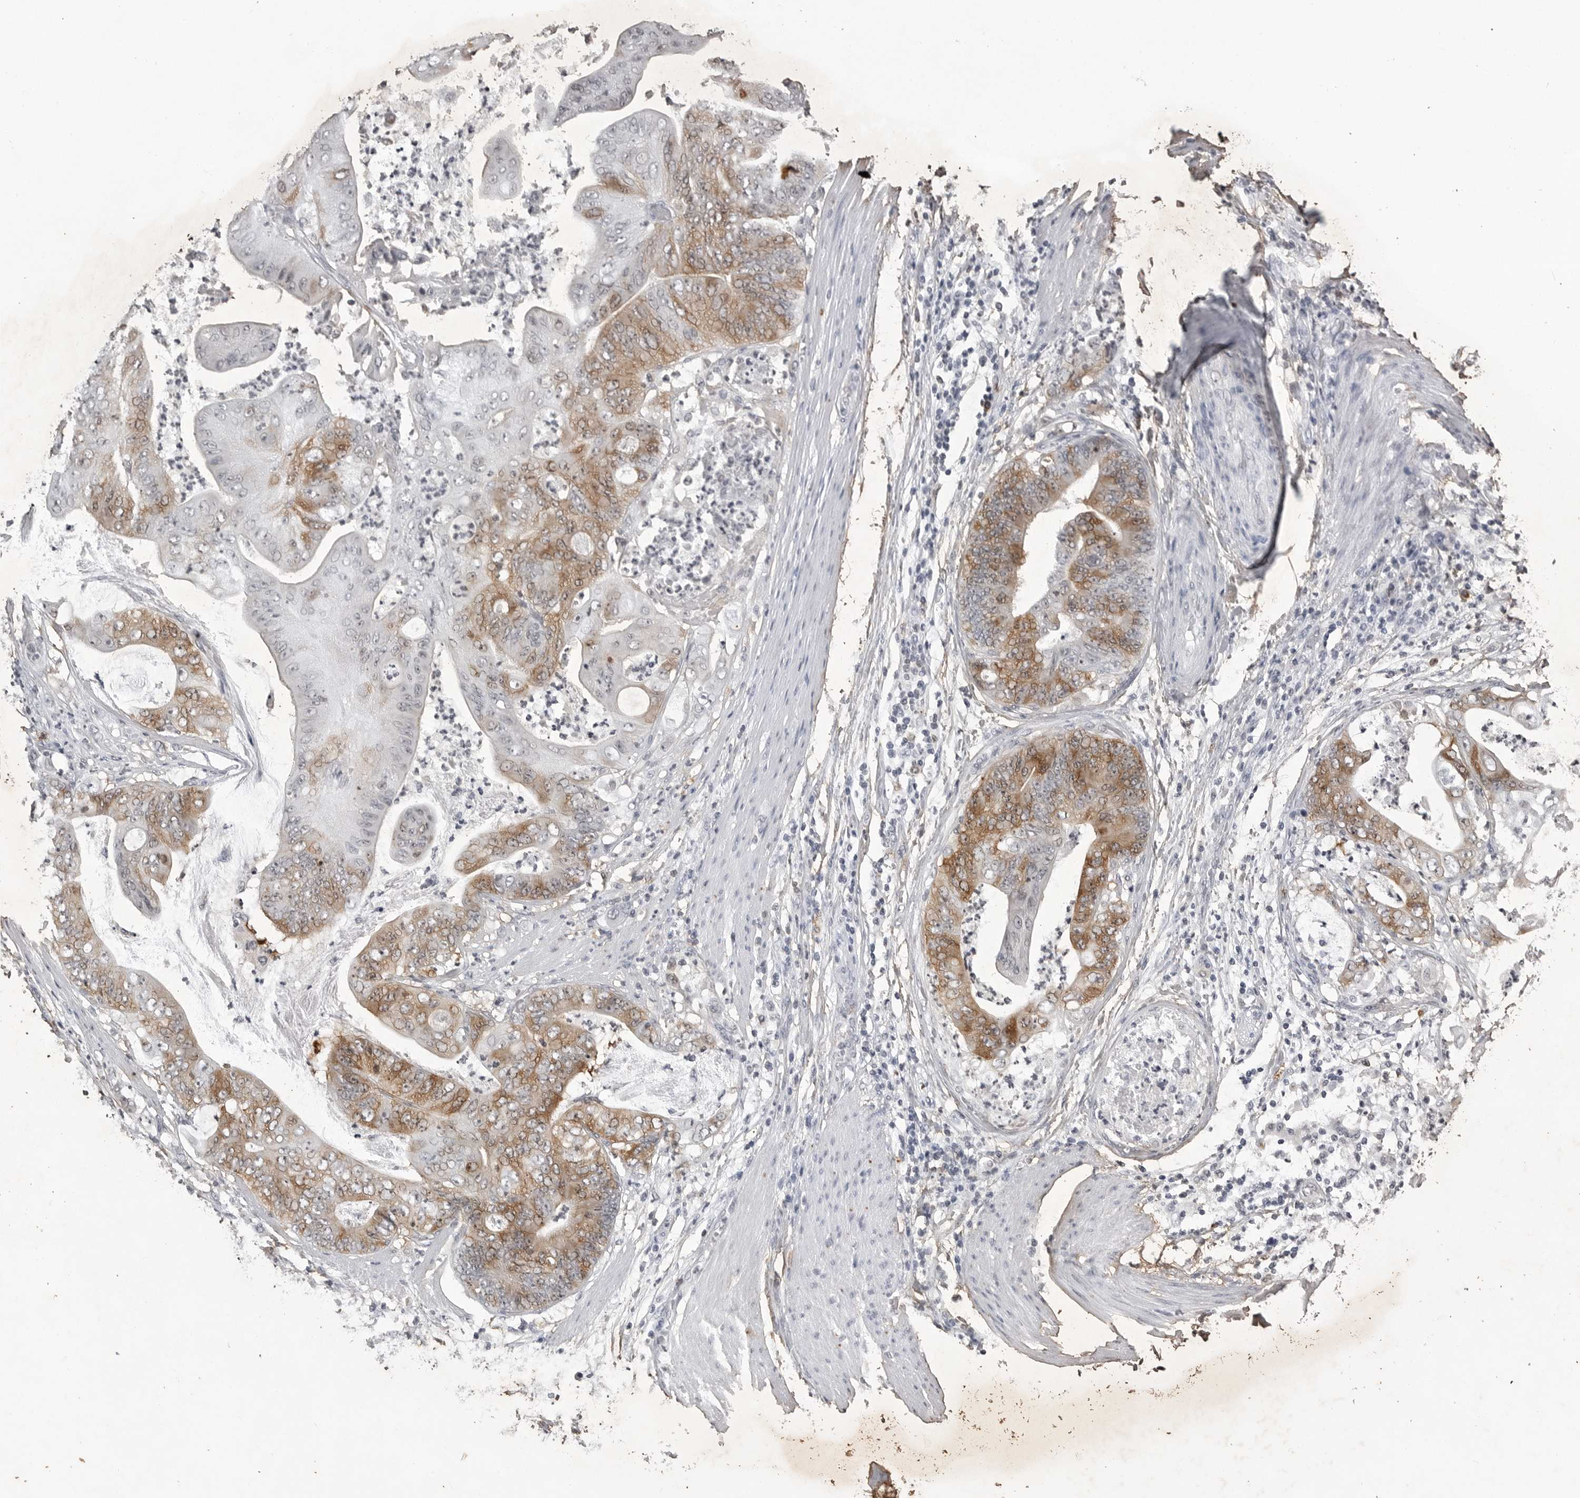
{"staining": {"intensity": "moderate", "quantity": "25%-75%", "location": "cytoplasmic/membranous"}, "tissue": "stomach cancer", "cell_type": "Tumor cells", "image_type": "cancer", "snomed": [{"axis": "morphology", "description": "Adenocarcinoma, NOS"}, {"axis": "topography", "description": "Stomach"}], "caption": "The photomicrograph exhibits staining of stomach cancer, revealing moderate cytoplasmic/membranous protein positivity (brown color) within tumor cells.", "gene": "RRM1", "patient": {"sex": "female", "age": 73}}